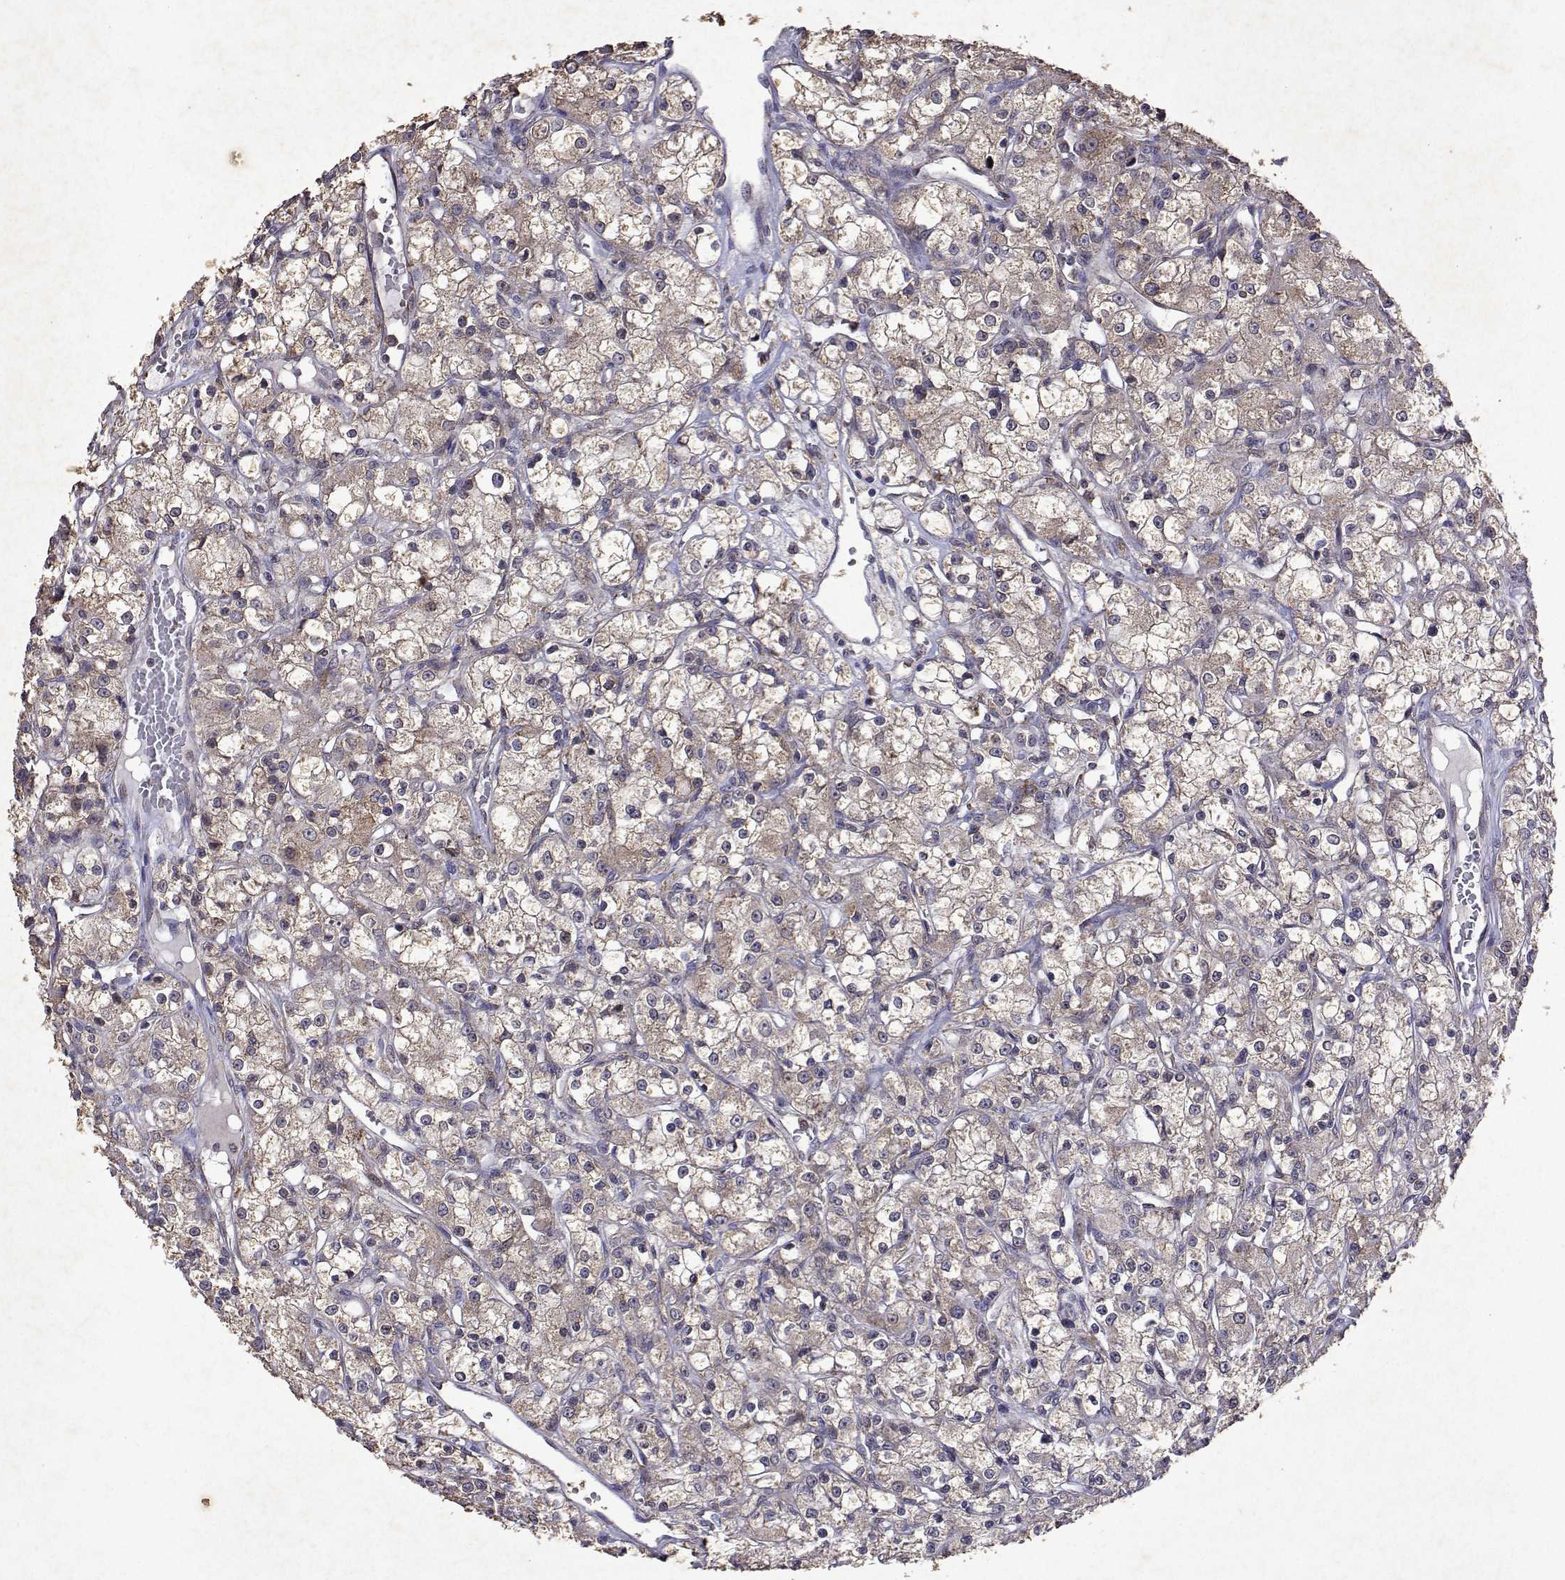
{"staining": {"intensity": "negative", "quantity": "none", "location": "none"}, "tissue": "renal cancer", "cell_type": "Tumor cells", "image_type": "cancer", "snomed": [{"axis": "morphology", "description": "Adenocarcinoma, NOS"}, {"axis": "topography", "description": "Kidney"}], "caption": "This is an IHC histopathology image of human renal cancer (adenocarcinoma). There is no positivity in tumor cells.", "gene": "TARBP2", "patient": {"sex": "female", "age": 59}}